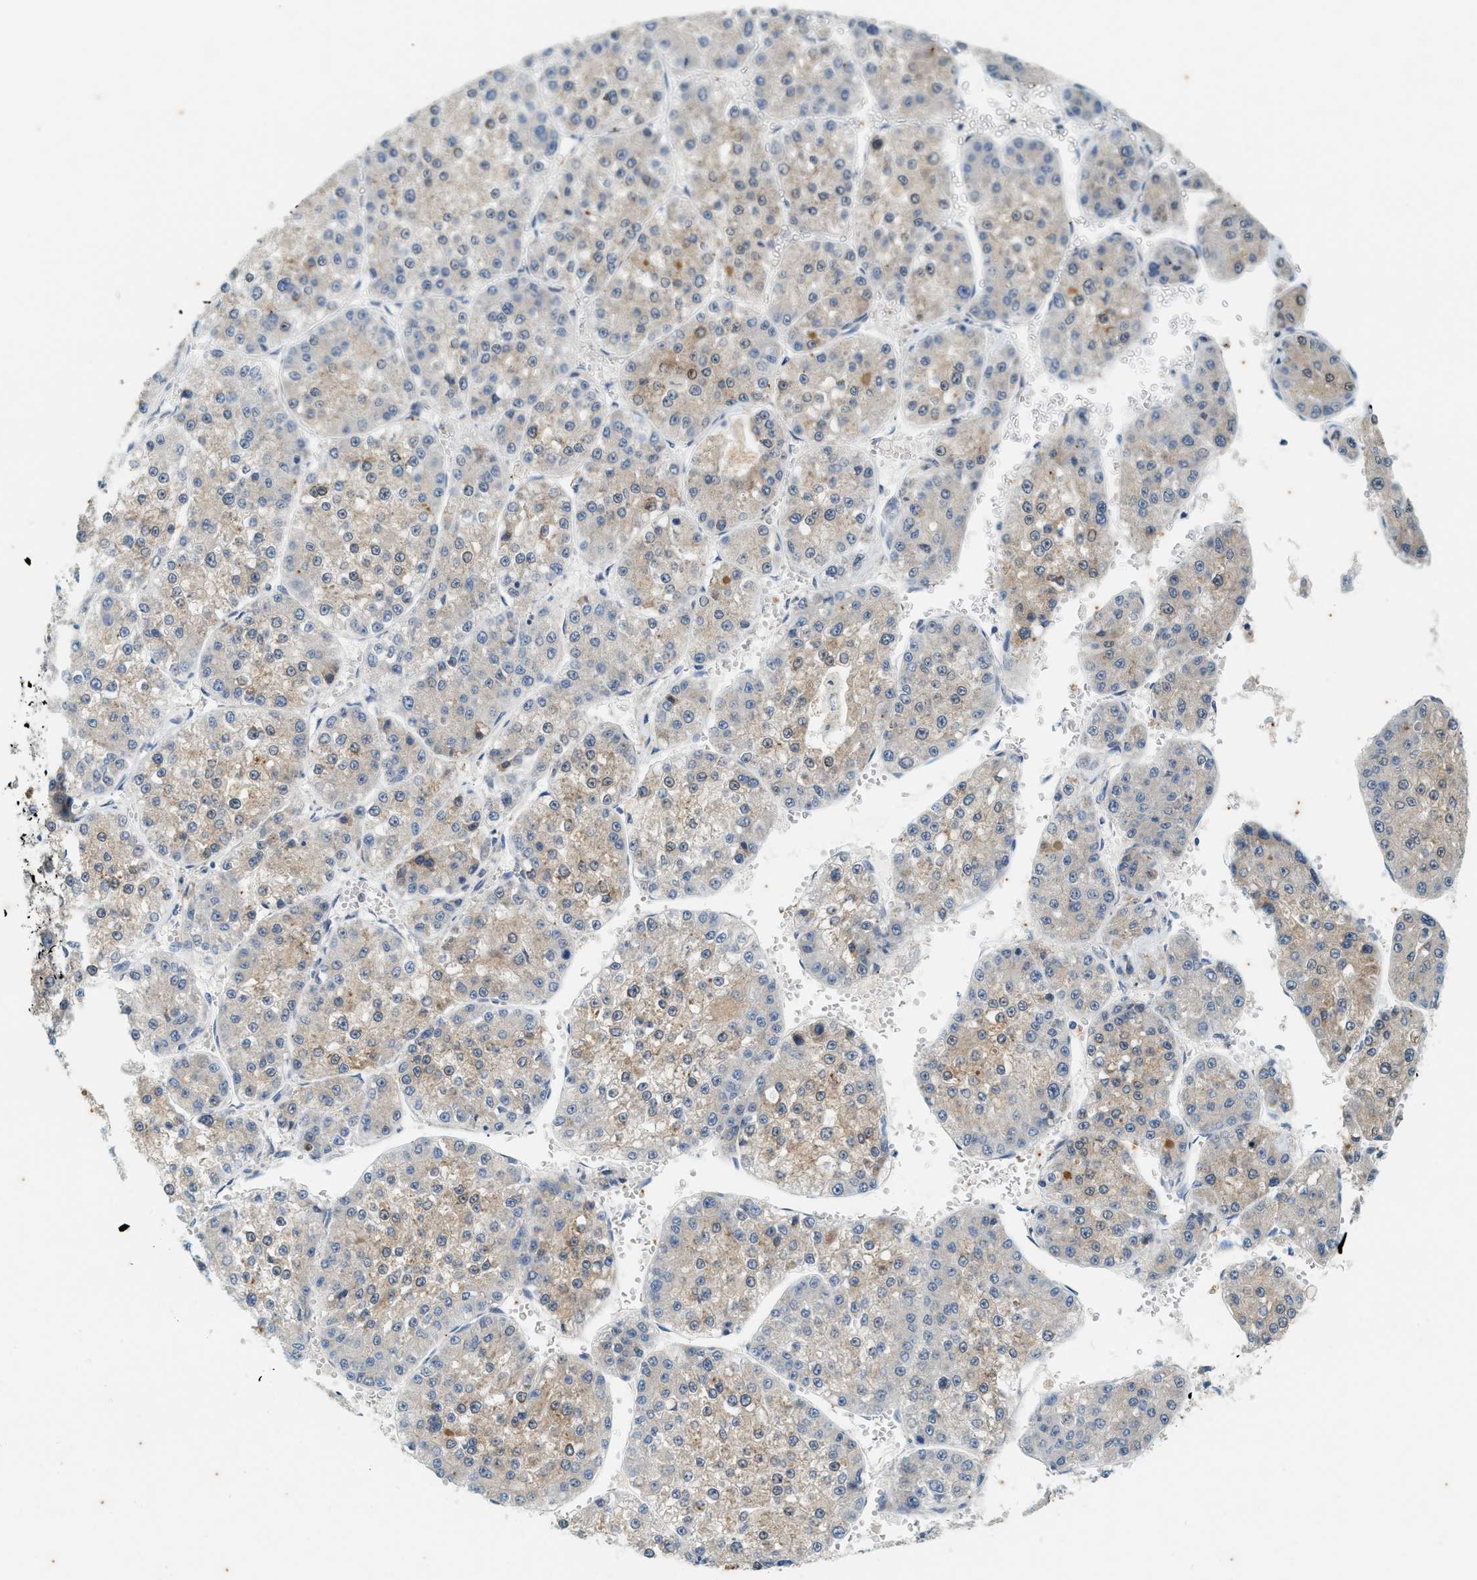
{"staining": {"intensity": "weak", "quantity": "<25%", "location": "cytoplasmic/membranous"}, "tissue": "liver cancer", "cell_type": "Tumor cells", "image_type": "cancer", "snomed": [{"axis": "morphology", "description": "Carcinoma, Hepatocellular, NOS"}, {"axis": "topography", "description": "Liver"}], "caption": "Immunohistochemistry (IHC) of human liver hepatocellular carcinoma demonstrates no positivity in tumor cells.", "gene": "CHPF2", "patient": {"sex": "female", "age": 73}}